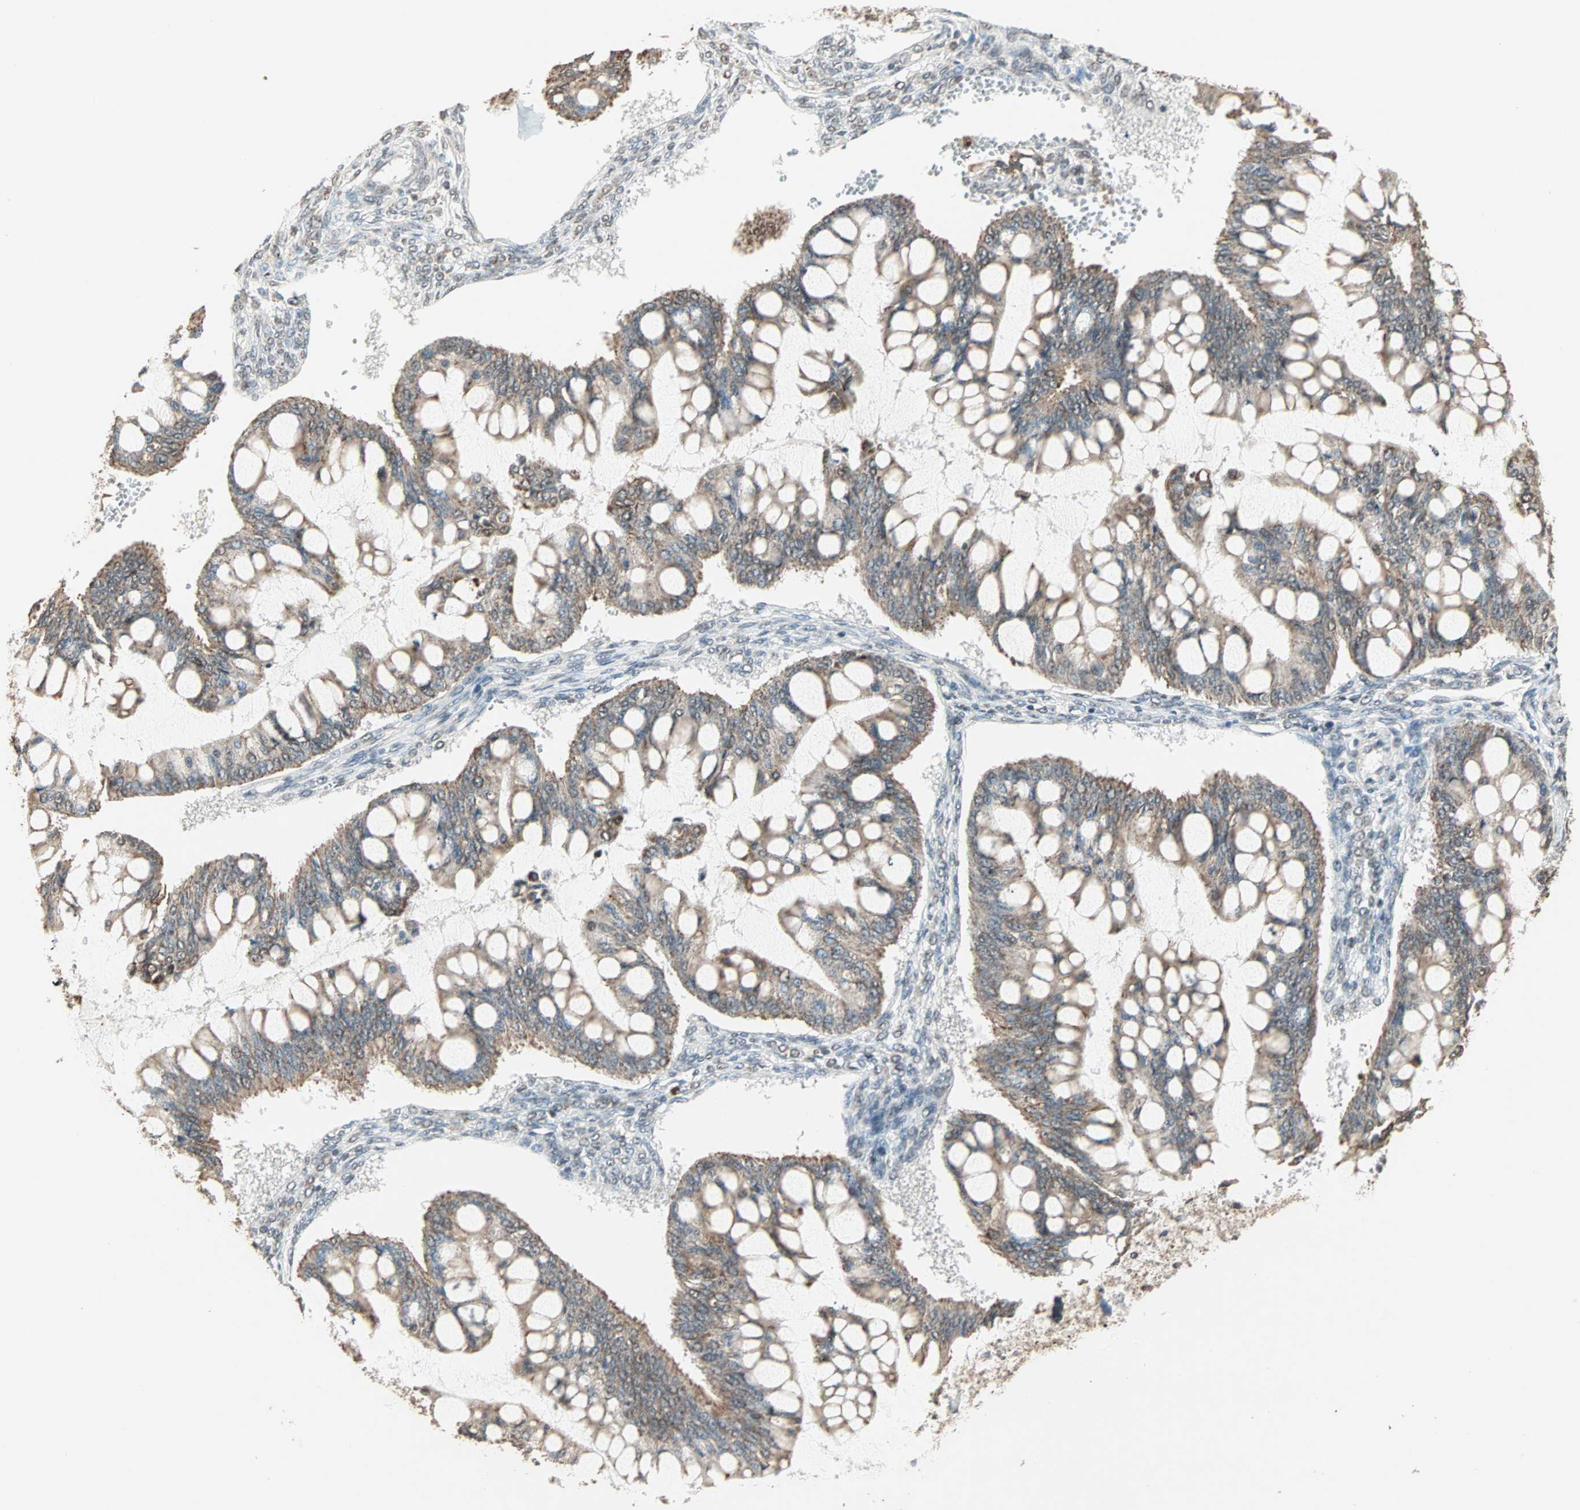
{"staining": {"intensity": "moderate", "quantity": ">75%", "location": "cytoplasmic/membranous"}, "tissue": "ovarian cancer", "cell_type": "Tumor cells", "image_type": "cancer", "snomed": [{"axis": "morphology", "description": "Cystadenocarcinoma, mucinous, NOS"}, {"axis": "topography", "description": "Ovary"}], "caption": "High-magnification brightfield microscopy of mucinous cystadenocarcinoma (ovarian) stained with DAB (brown) and counterstained with hematoxylin (blue). tumor cells exhibit moderate cytoplasmic/membranous positivity is present in about>75% of cells.", "gene": "PRELID1", "patient": {"sex": "female", "age": 73}}